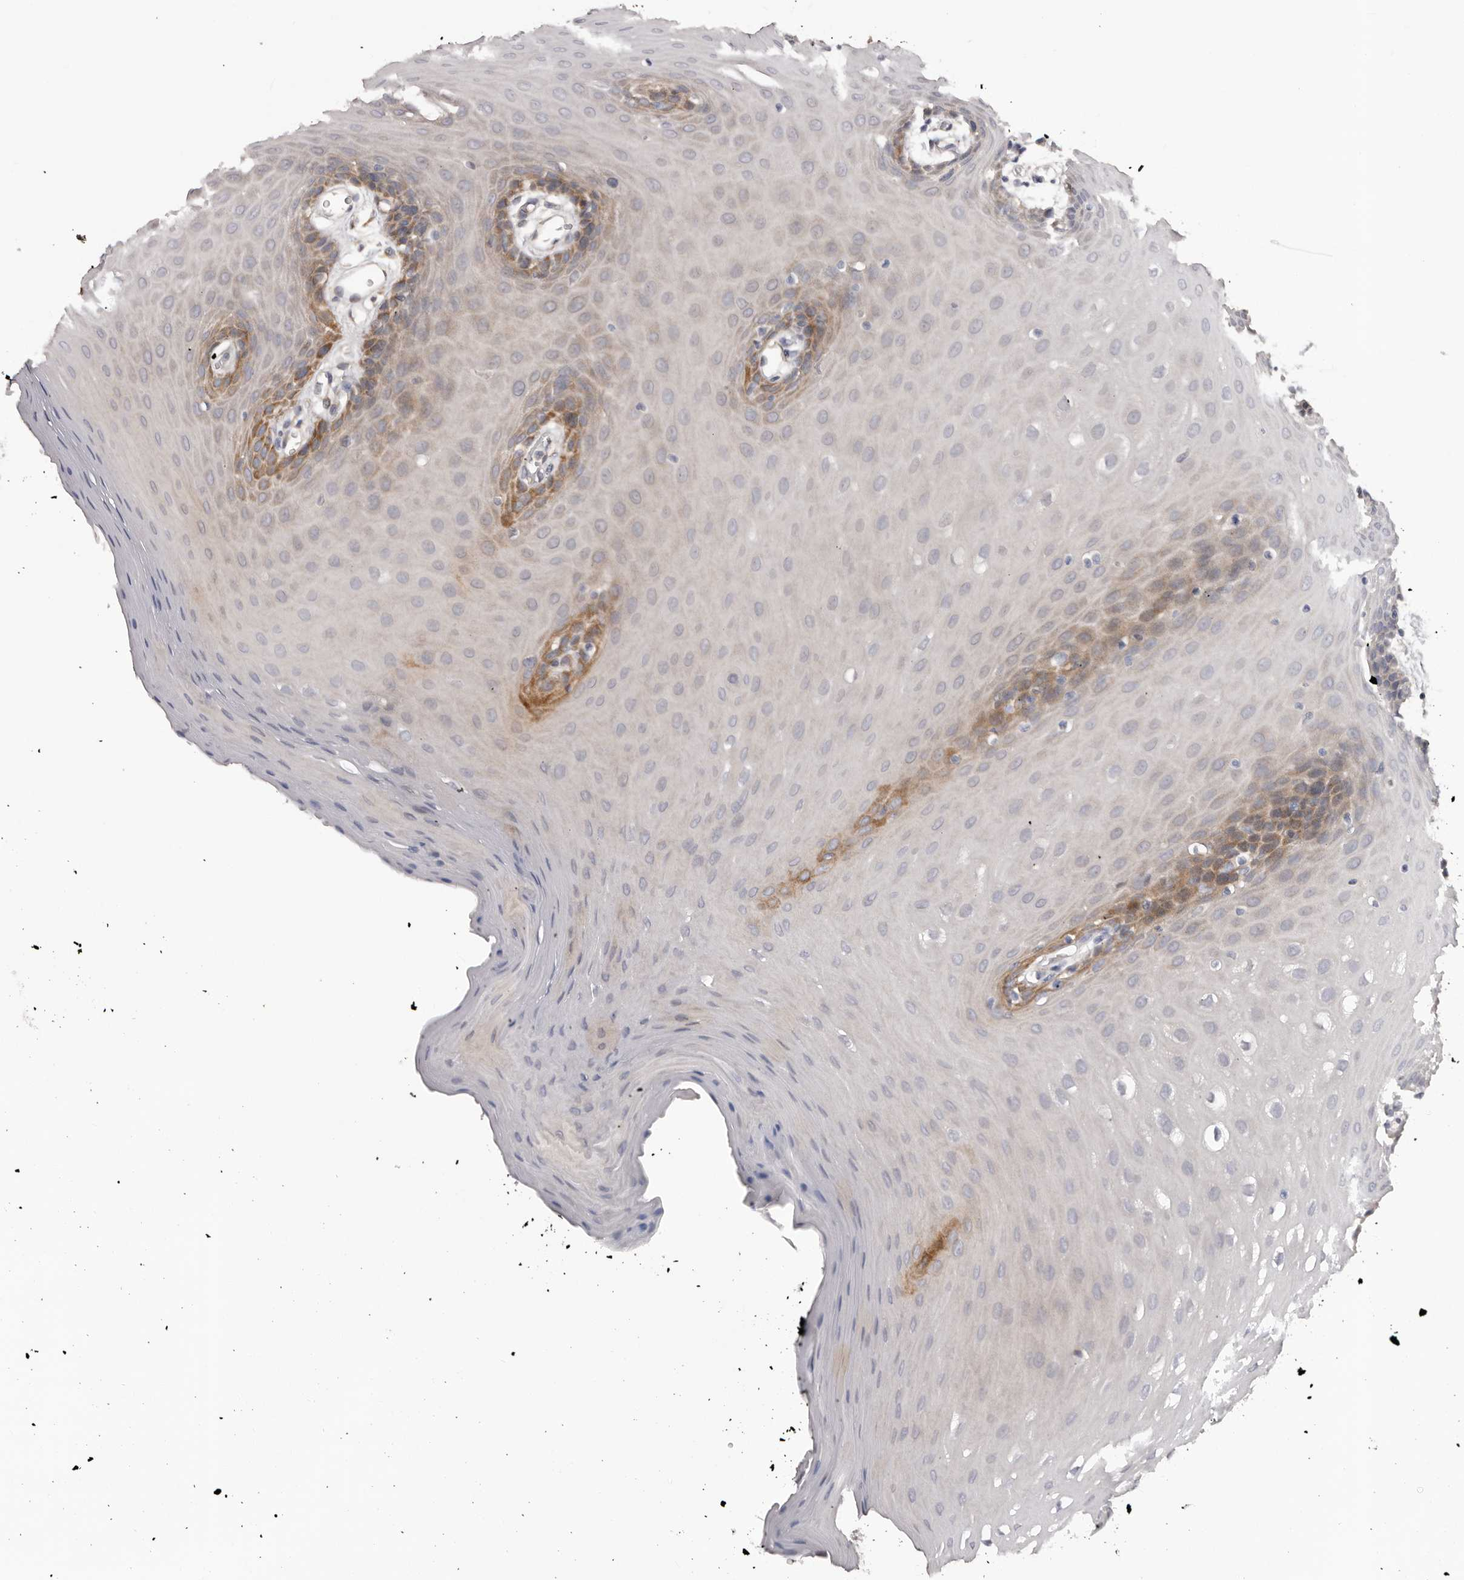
{"staining": {"intensity": "strong", "quantity": "<25%", "location": "cytoplasmic/membranous"}, "tissue": "oral mucosa", "cell_type": "Squamous epithelial cells", "image_type": "normal", "snomed": [{"axis": "morphology", "description": "Normal tissue, NOS"}, {"axis": "morphology", "description": "Squamous cell carcinoma, NOS"}, {"axis": "topography", "description": "Skeletal muscle"}, {"axis": "topography", "description": "Oral tissue"}, {"axis": "topography", "description": "Salivary gland"}, {"axis": "topography", "description": "Head-Neck"}], "caption": "The immunohistochemical stain labels strong cytoplasmic/membranous positivity in squamous epithelial cells of benign oral mucosa.", "gene": "KCNJ8", "patient": {"sex": "male", "age": 54}}